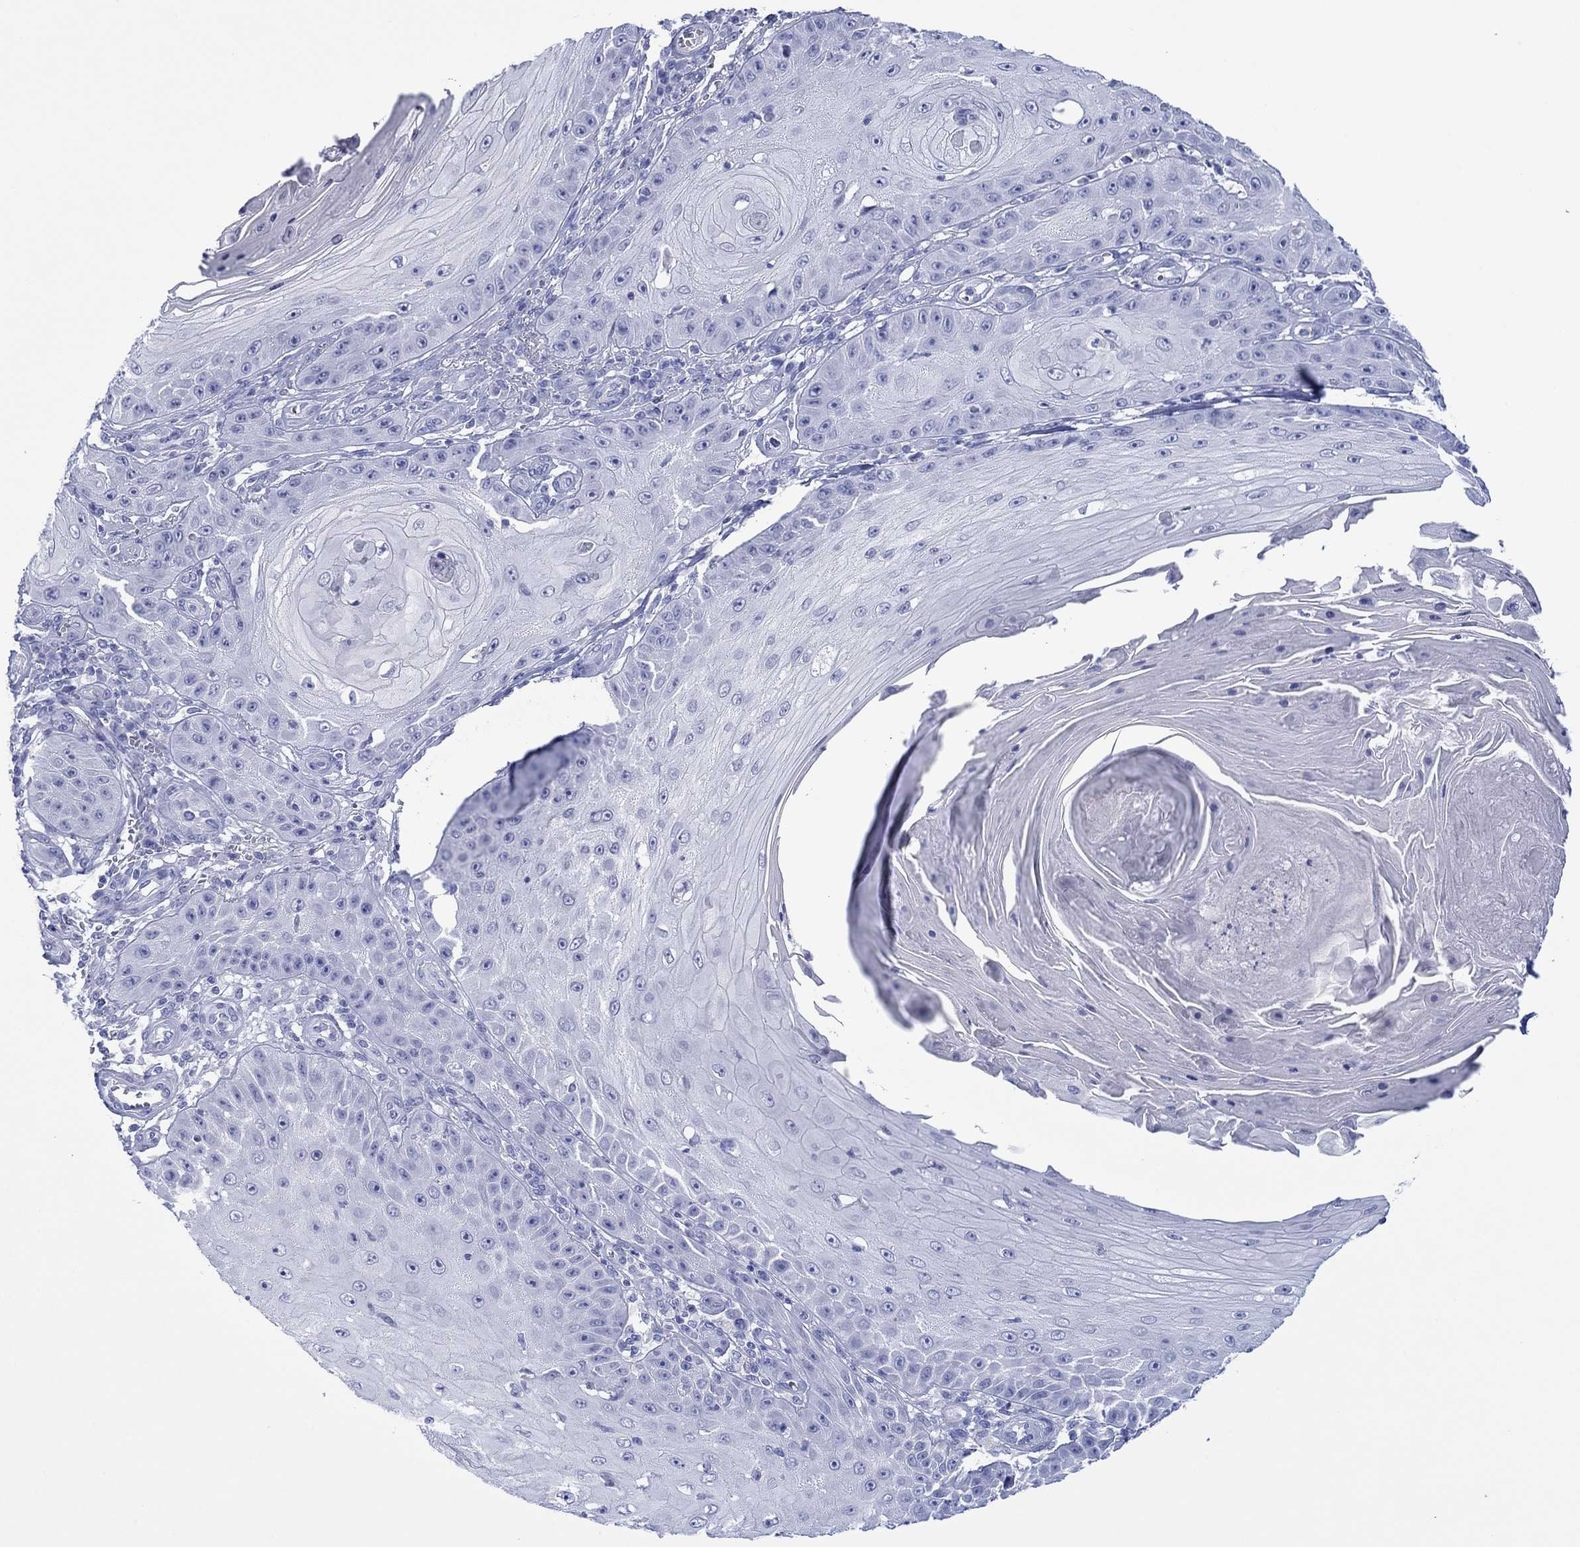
{"staining": {"intensity": "negative", "quantity": "none", "location": "none"}, "tissue": "skin cancer", "cell_type": "Tumor cells", "image_type": "cancer", "snomed": [{"axis": "morphology", "description": "Squamous cell carcinoma, NOS"}, {"axis": "topography", "description": "Skin"}], "caption": "High magnification brightfield microscopy of skin squamous cell carcinoma stained with DAB (3,3'-diaminobenzidine) (brown) and counterstained with hematoxylin (blue): tumor cells show no significant staining.", "gene": "MLANA", "patient": {"sex": "male", "age": 70}}